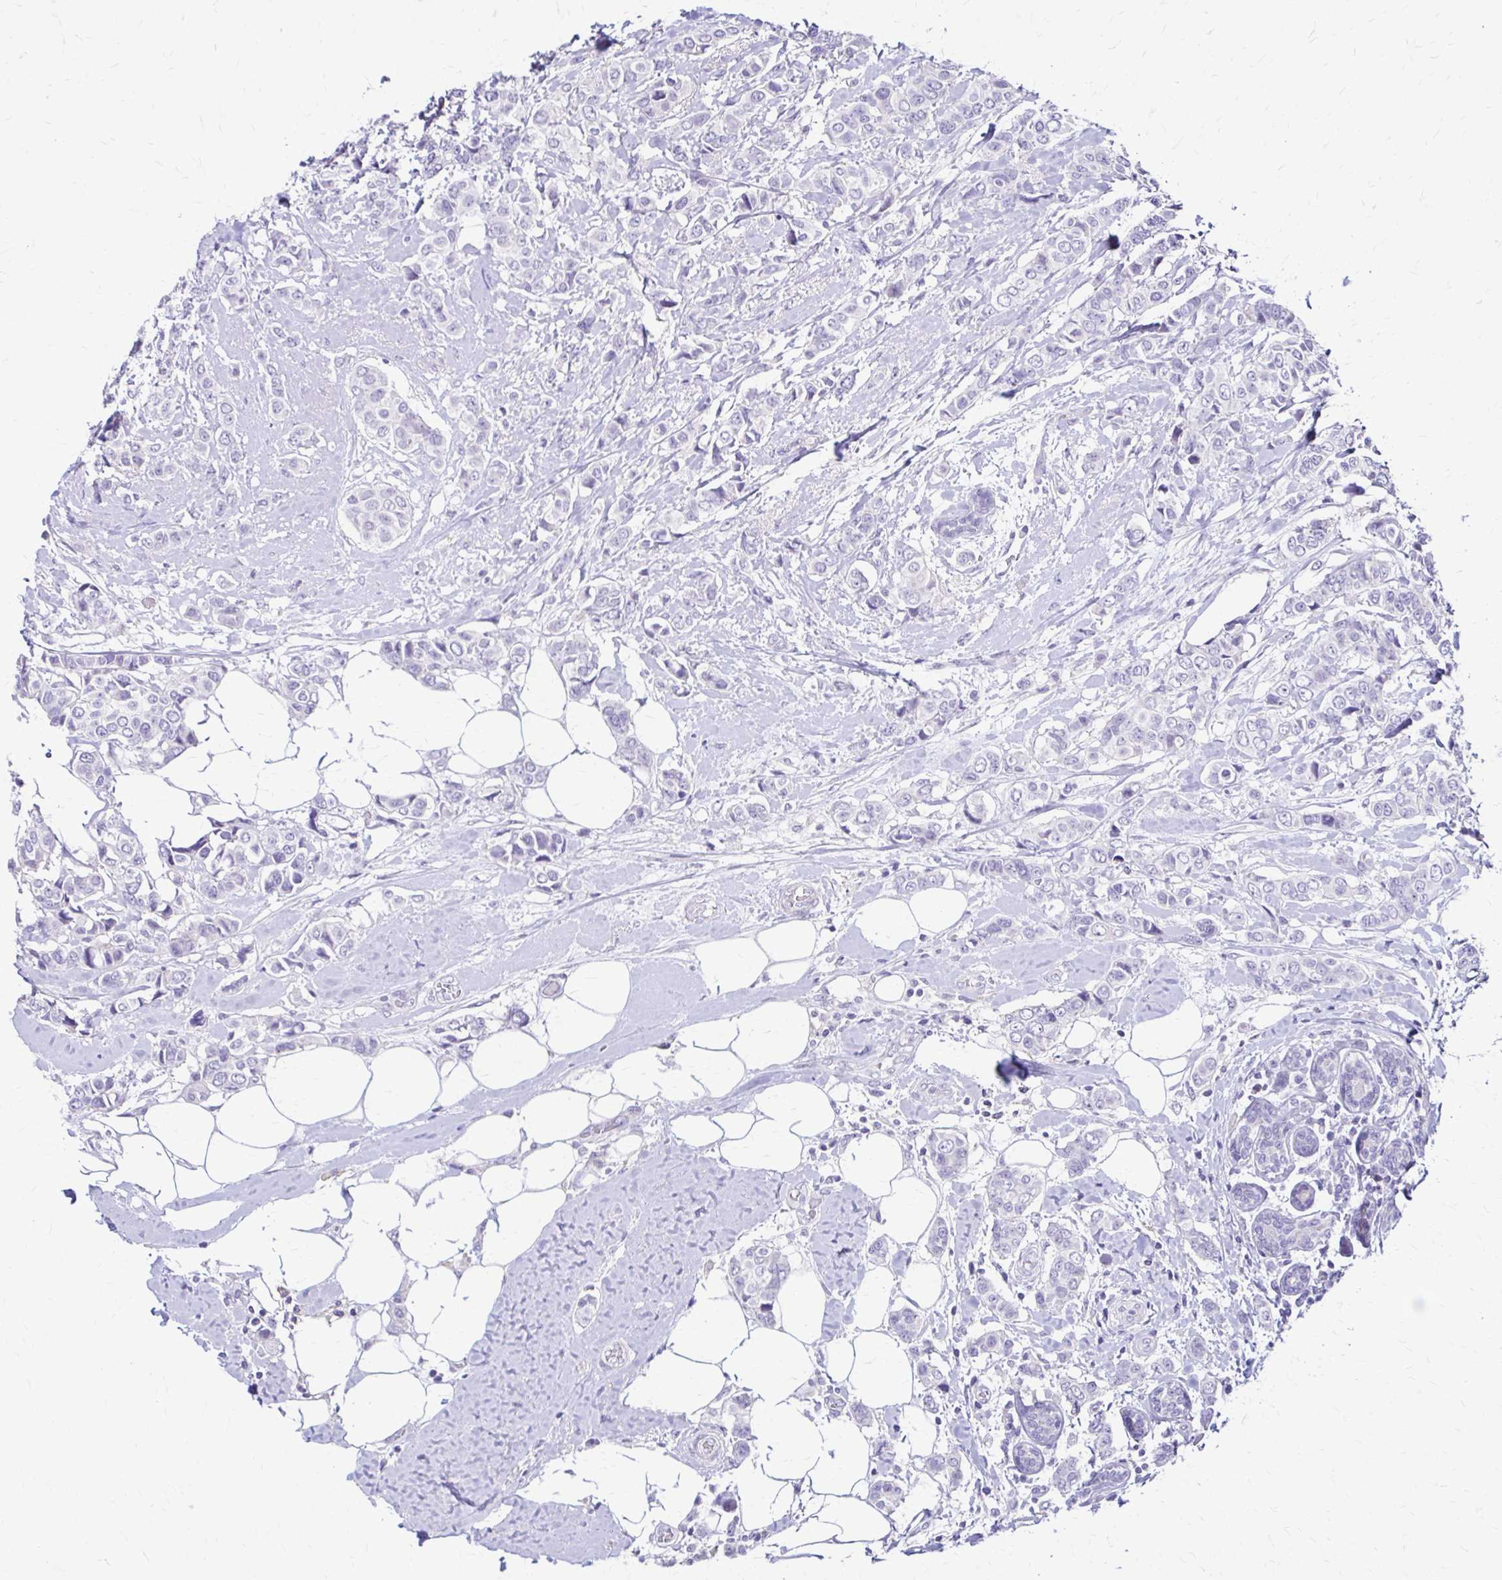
{"staining": {"intensity": "negative", "quantity": "none", "location": "none"}, "tissue": "breast cancer", "cell_type": "Tumor cells", "image_type": "cancer", "snomed": [{"axis": "morphology", "description": "Lobular carcinoma"}, {"axis": "topography", "description": "Breast"}], "caption": "The image exhibits no staining of tumor cells in breast cancer (lobular carcinoma).", "gene": "RHOBTB2", "patient": {"sex": "female", "age": 51}}